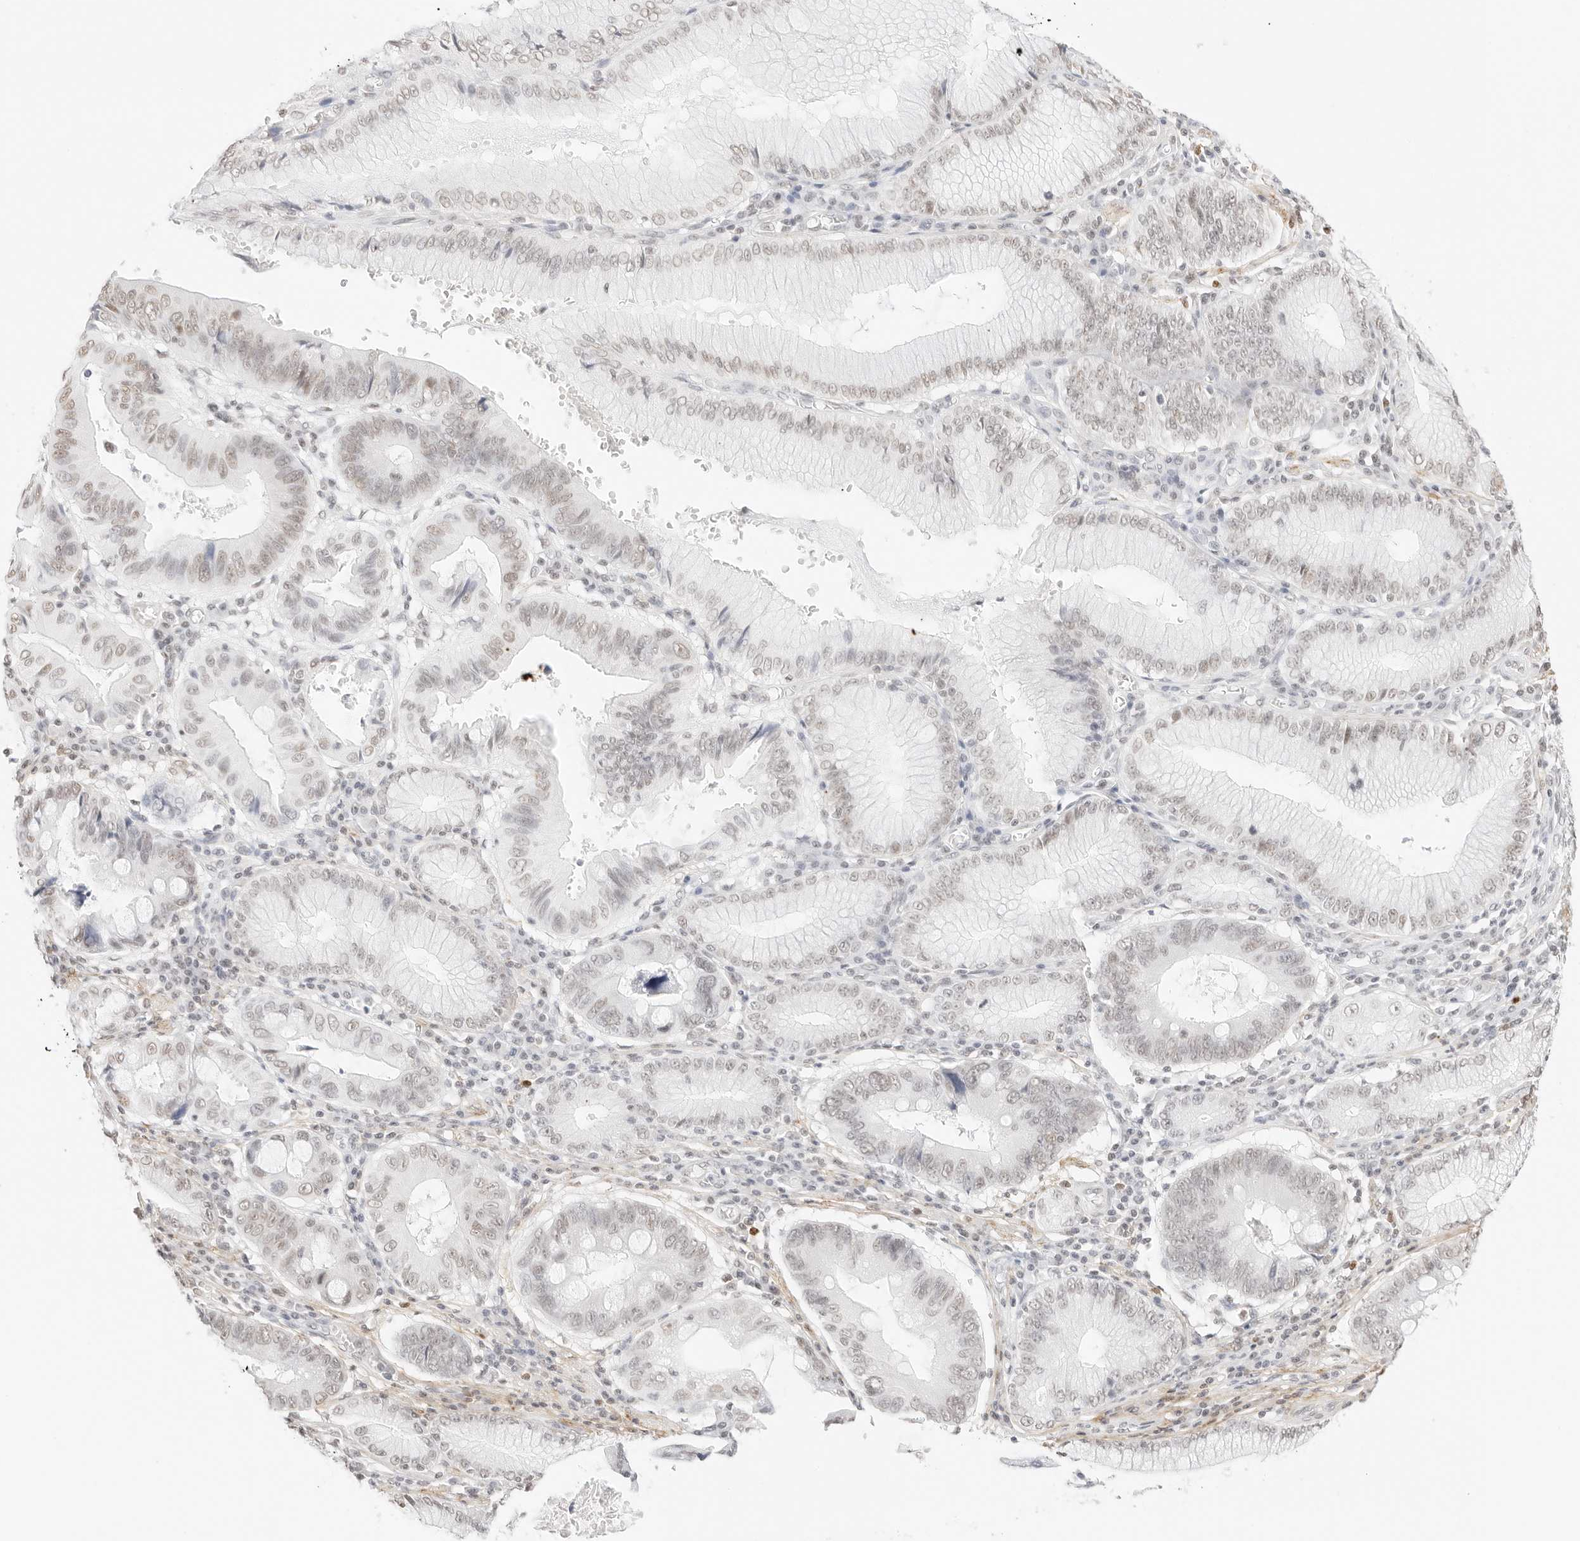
{"staining": {"intensity": "weak", "quantity": "<25%", "location": "nuclear"}, "tissue": "stomach cancer", "cell_type": "Tumor cells", "image_type": "cancer", "snomed": [{"axis": "morphology", "description": "Adenocarcinoma, NOS"}, {"axis": "topography", "description": "Stomach"}], "caption": "This micrograph is of stomach cancer stained with immunohistochemistry (IHC) to label a protein in brown with the nuclei are counter-stained blue. There is no staining in tumor cells. Brightfield microscopy of IHC stained with DAB (brown) and hematoxylin (blue), captured at high magnification.", "gene": "FBLN5", "patient": {"sex": "male", "age": 59}}